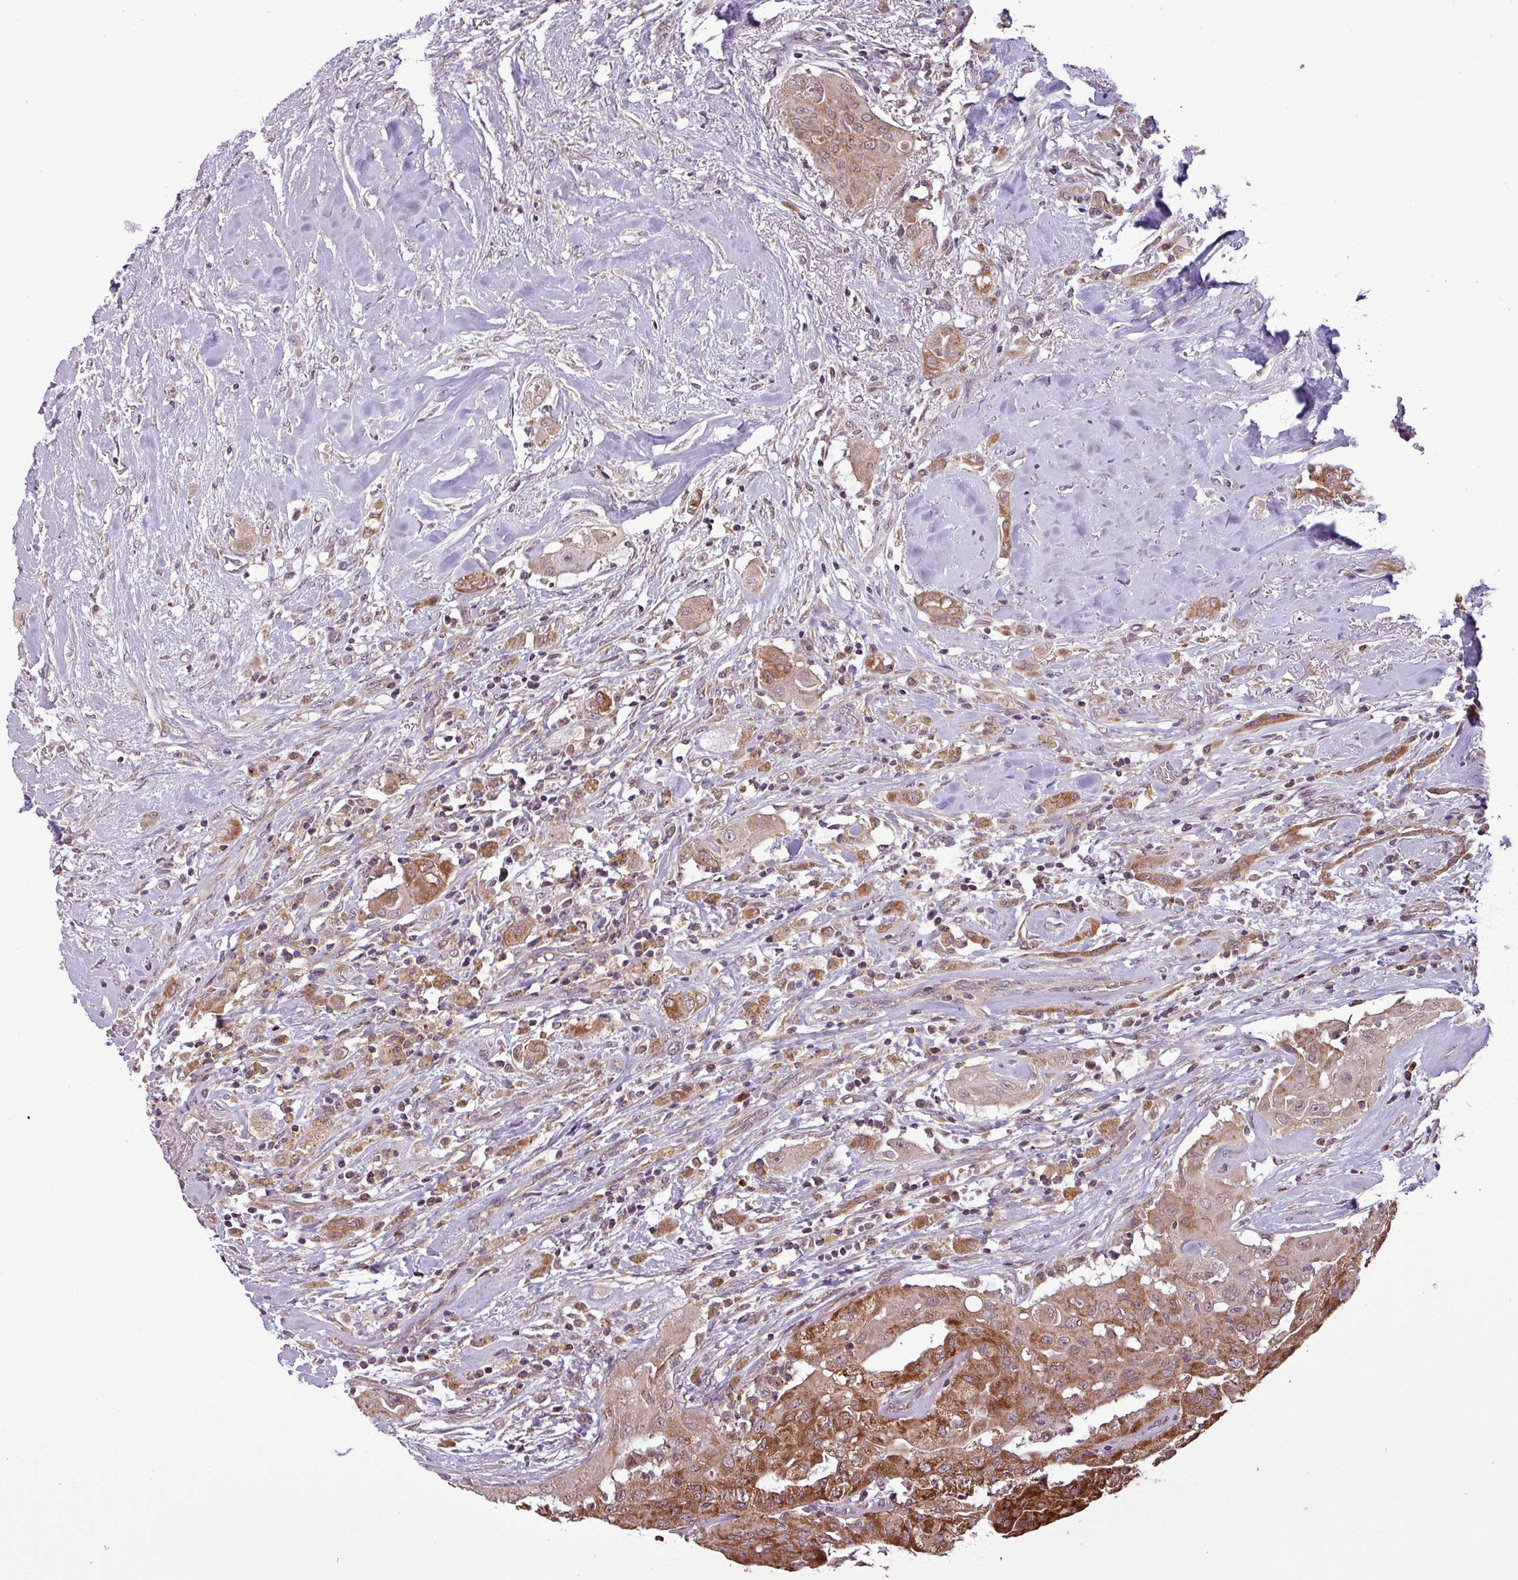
{"staining": {"intensity": "strong", "quantity": "25%-75%", "location": "cytoplasmic/membranous"}, "tissue": "thyroid cancer", "cell_type": "Tumor cells", "image_type": "cancer", "snomed": [{"axis": "morphology", "description": "Papillary adenocarcinoma, NOS"}, {"axis": "topography", "description": "Thyroid gland"}], "caption": "The immunohistochemical stain labels strong cytoplasmic/membranous expression in tumor cells of thyroid cancer (papillary adenocarcinoma) tissue.", "gene": "MCTP2", "patient": {"sex": "female", "age": 59}}